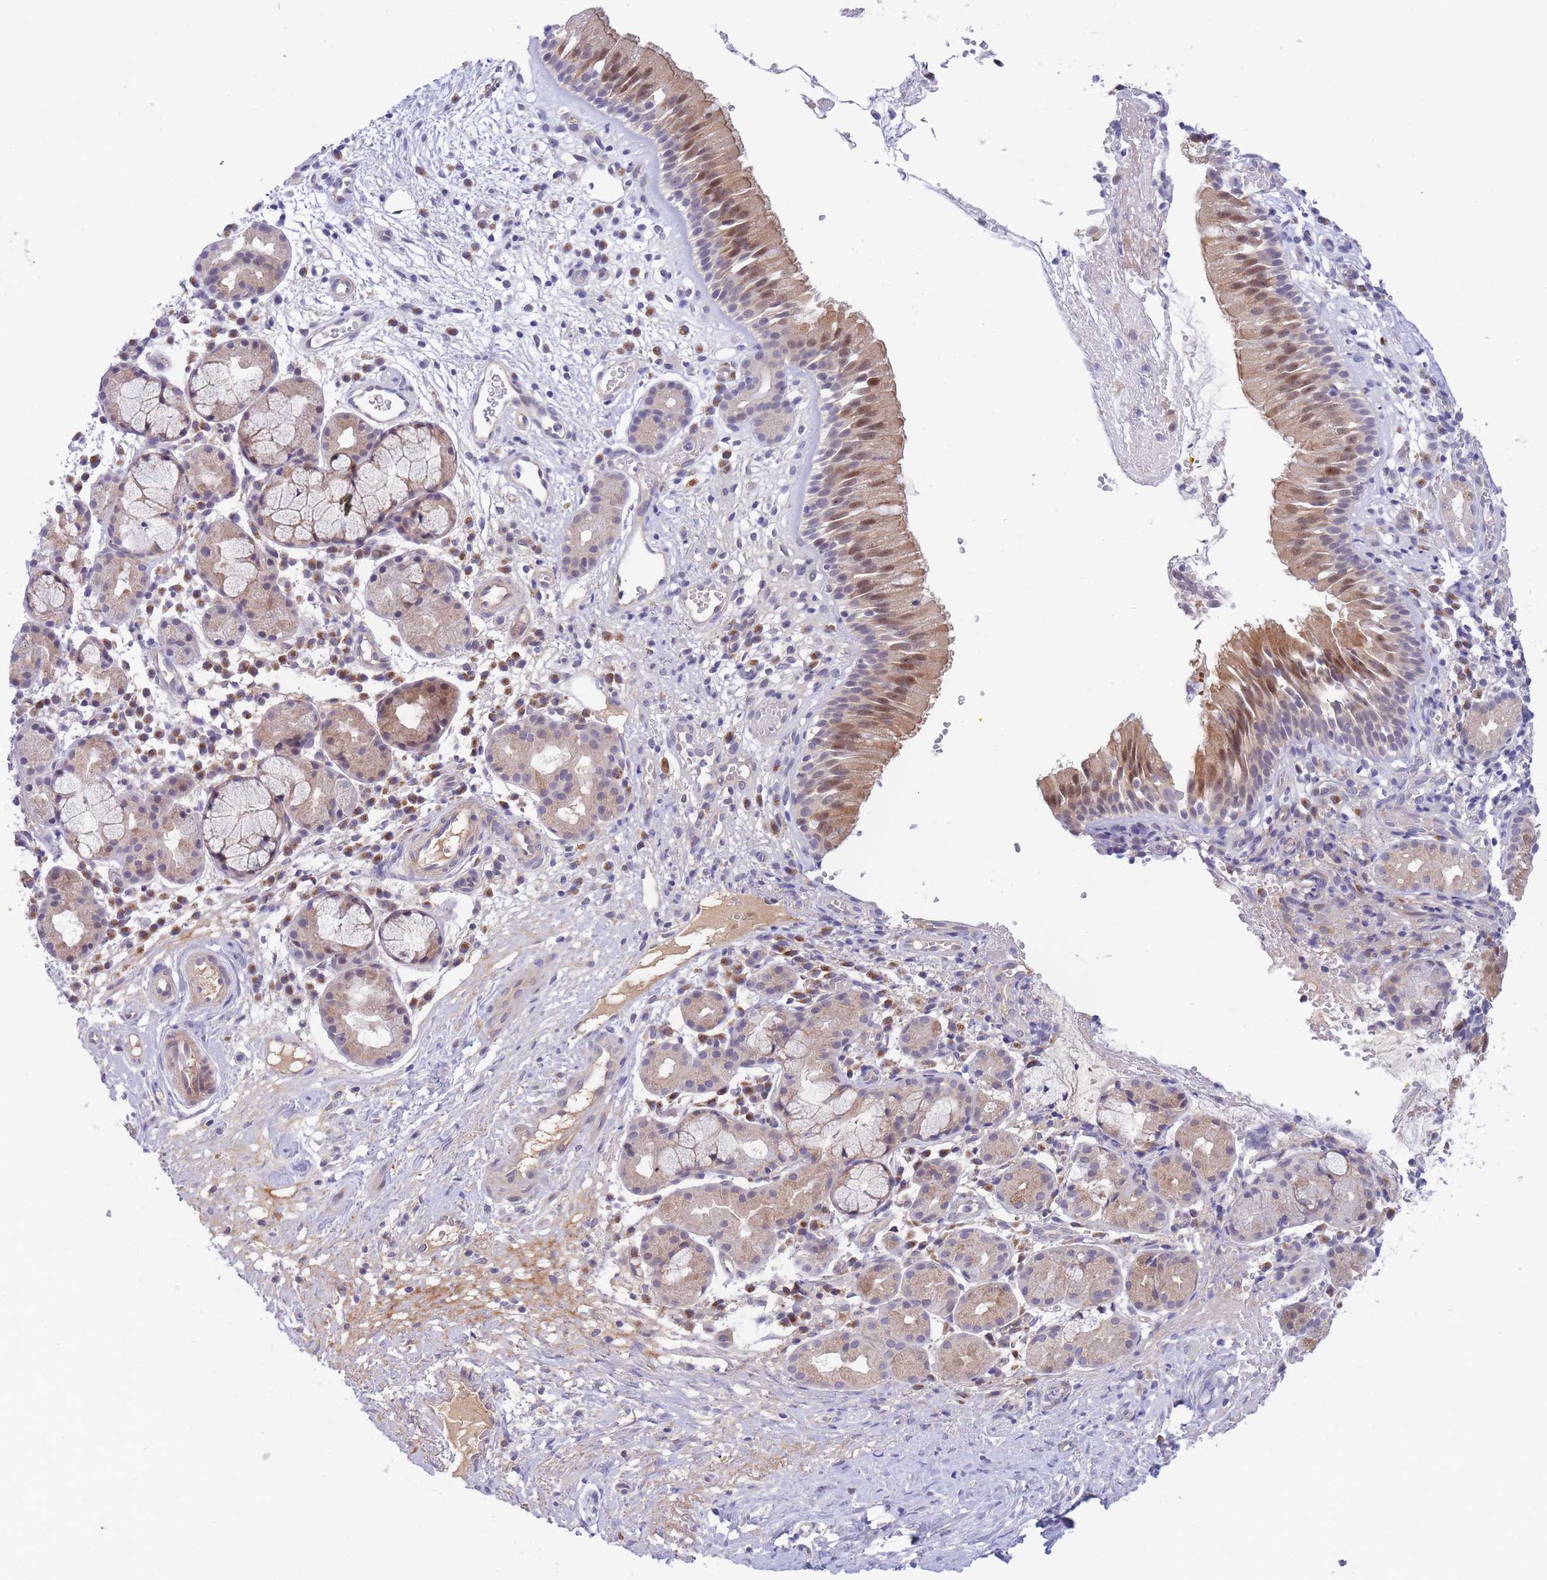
{"staining": {"intensity": "moderate", "quantity": "25%-75%", "location": "cytoplasmic/membranous,nuclear"}, "tissue": "nasopharynx", "cell_type": "Respiratory epithelial cells", "image_type": "normal", "snomed": [{"axis": "morphology", "description": "Normal tissue, NOS"}, {"axis": "topography", "description": "Nasopharynx"}], "caption": "Nasopharynx stained with DAB (3,3'-diaminobenzidine) IHC reveals medium levels of moderate cytoplasmic/membranous,nuclear positivity in approximately 25%-75% of respiratory epithelial cells.", "gene": "APOL4", "patient": {"sex": "male", "age": 65}}